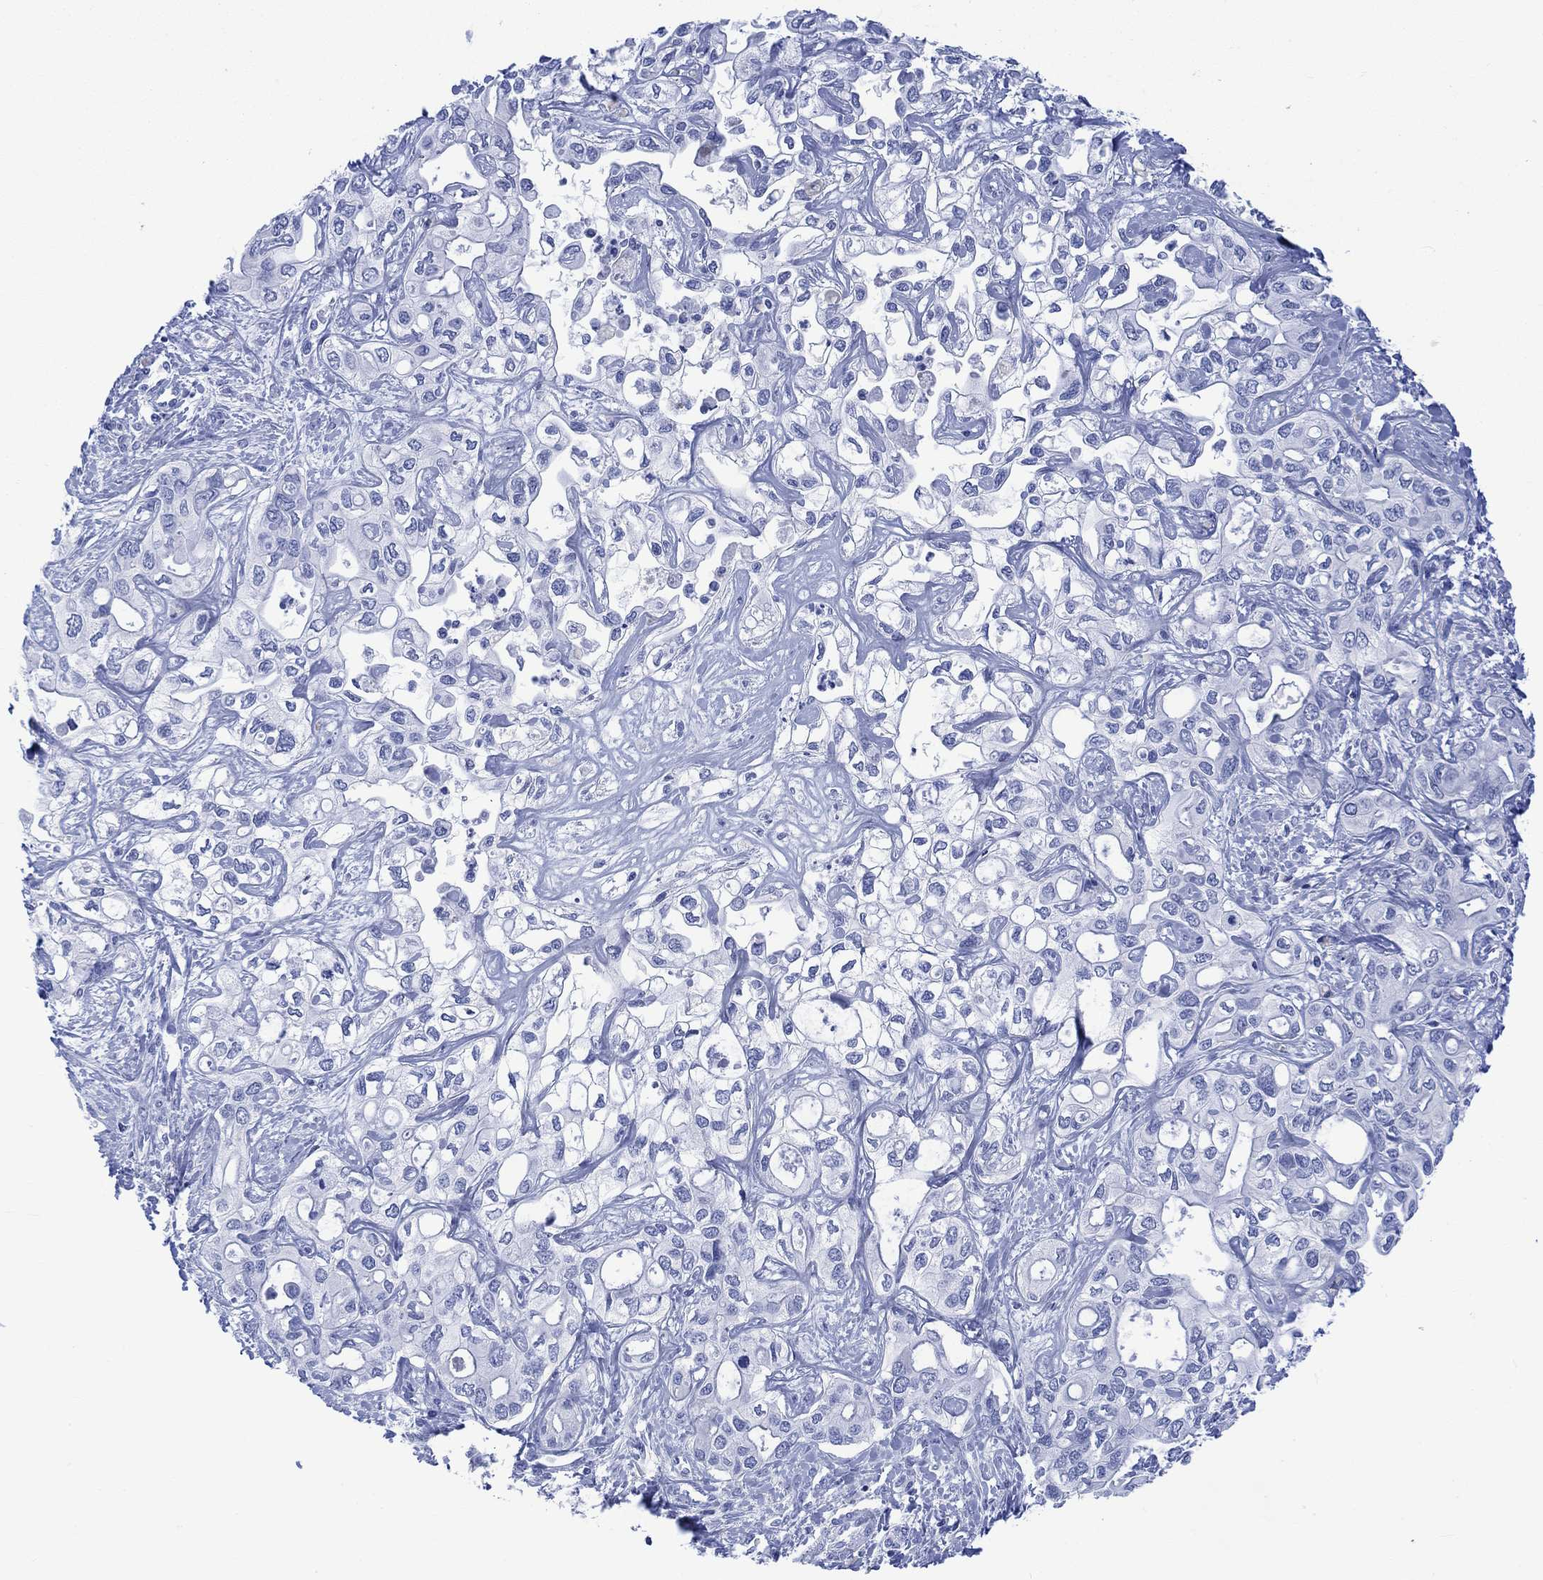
{"staining": {"intensity": "negative", "quantity": "none", "location": "none"}, "tissue": "liver cancer", "cell_type": "Tumor cells", "image_type": "cancer", "snomed": [{"axis": "morphology", "description": "Cholangiocarcinoma"}, {"axis": "topography", "description": "Liver"}], "caption": "IHC photomicrograph of human liver cancer (cholangiocarcinoma) stained for a protein (brown), which shows no positivity in tumor cells.", "gene": "CELF4", "patient": {"sex": "female", "age": 64}}